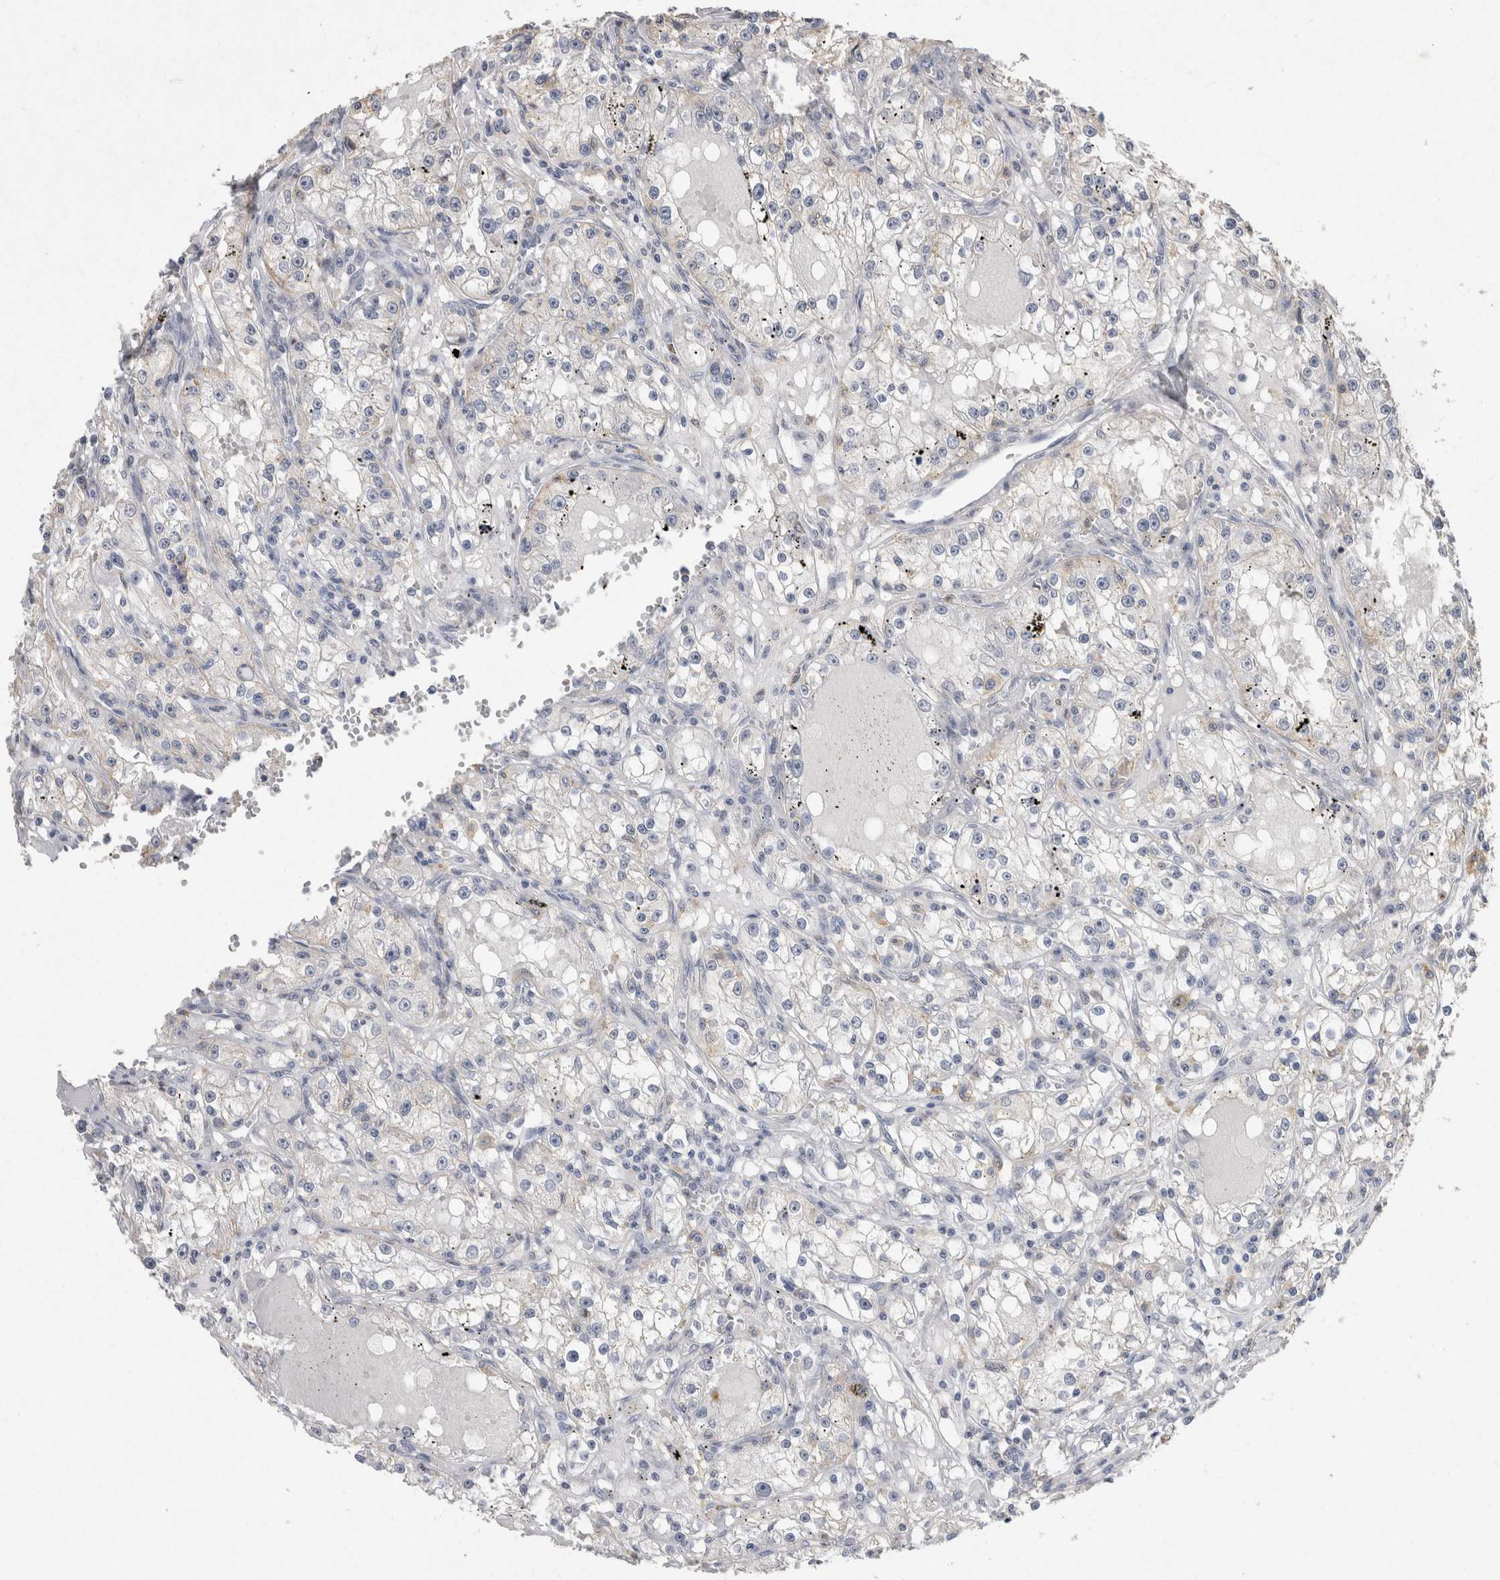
{"staining": {"intensity": "negative", "quantity": "none", "location": "none"}, "tissue": "renal cancer", "cell_type": "Tumor cells", "image_type": "cancer", "snomed": [{"axis": "morphology", "description": "Adenocarcinoma, NOS"}, {"axis": "topography", "description": "Kidney"}], "caption": "Tumor cells show no significant positivity in renal cancer (adenocarcinoma).", "gene": "CNTFR", "patient": {"sex": "male", "age": 56}}